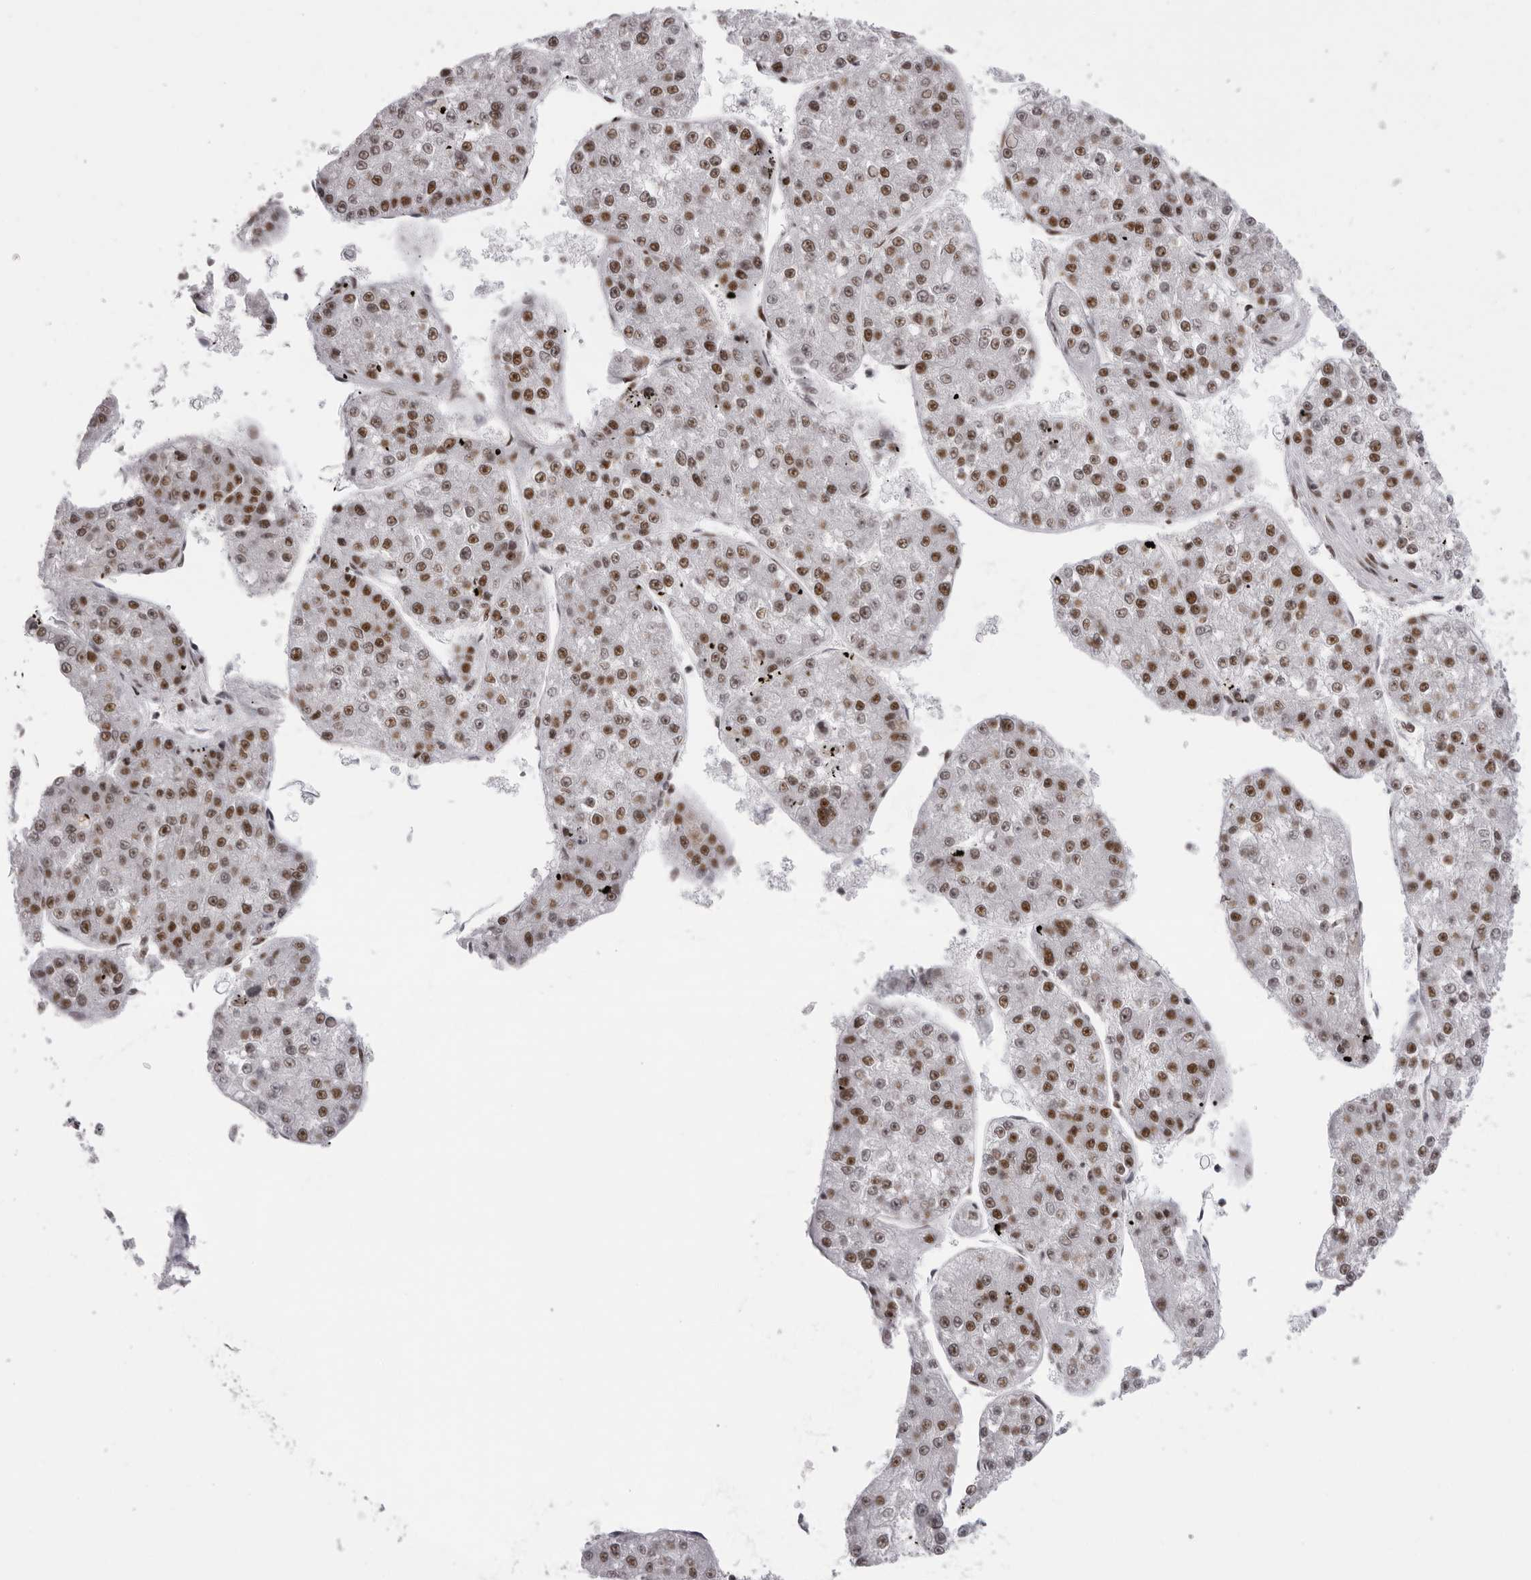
{"staining": {"intensity": "moderate", "quantity": ">75%", "location": "nuclear"}, "tissue": "liver cancer", "cell_type": "Tumor cells", "image_type": "cancer", "snomed": [{"axis": "morphology", "description": "Carcinoma, Hepatocellular, NOS"}, {"axis": "topography", "description": "Liver"}], "caption": "This is a micrograph of IHC staining of liver cancer, which shows moderate staining in the nuclear of tumor cells.", "gene": "DHX9", "patient": {"sex": "female", "age": 73}}